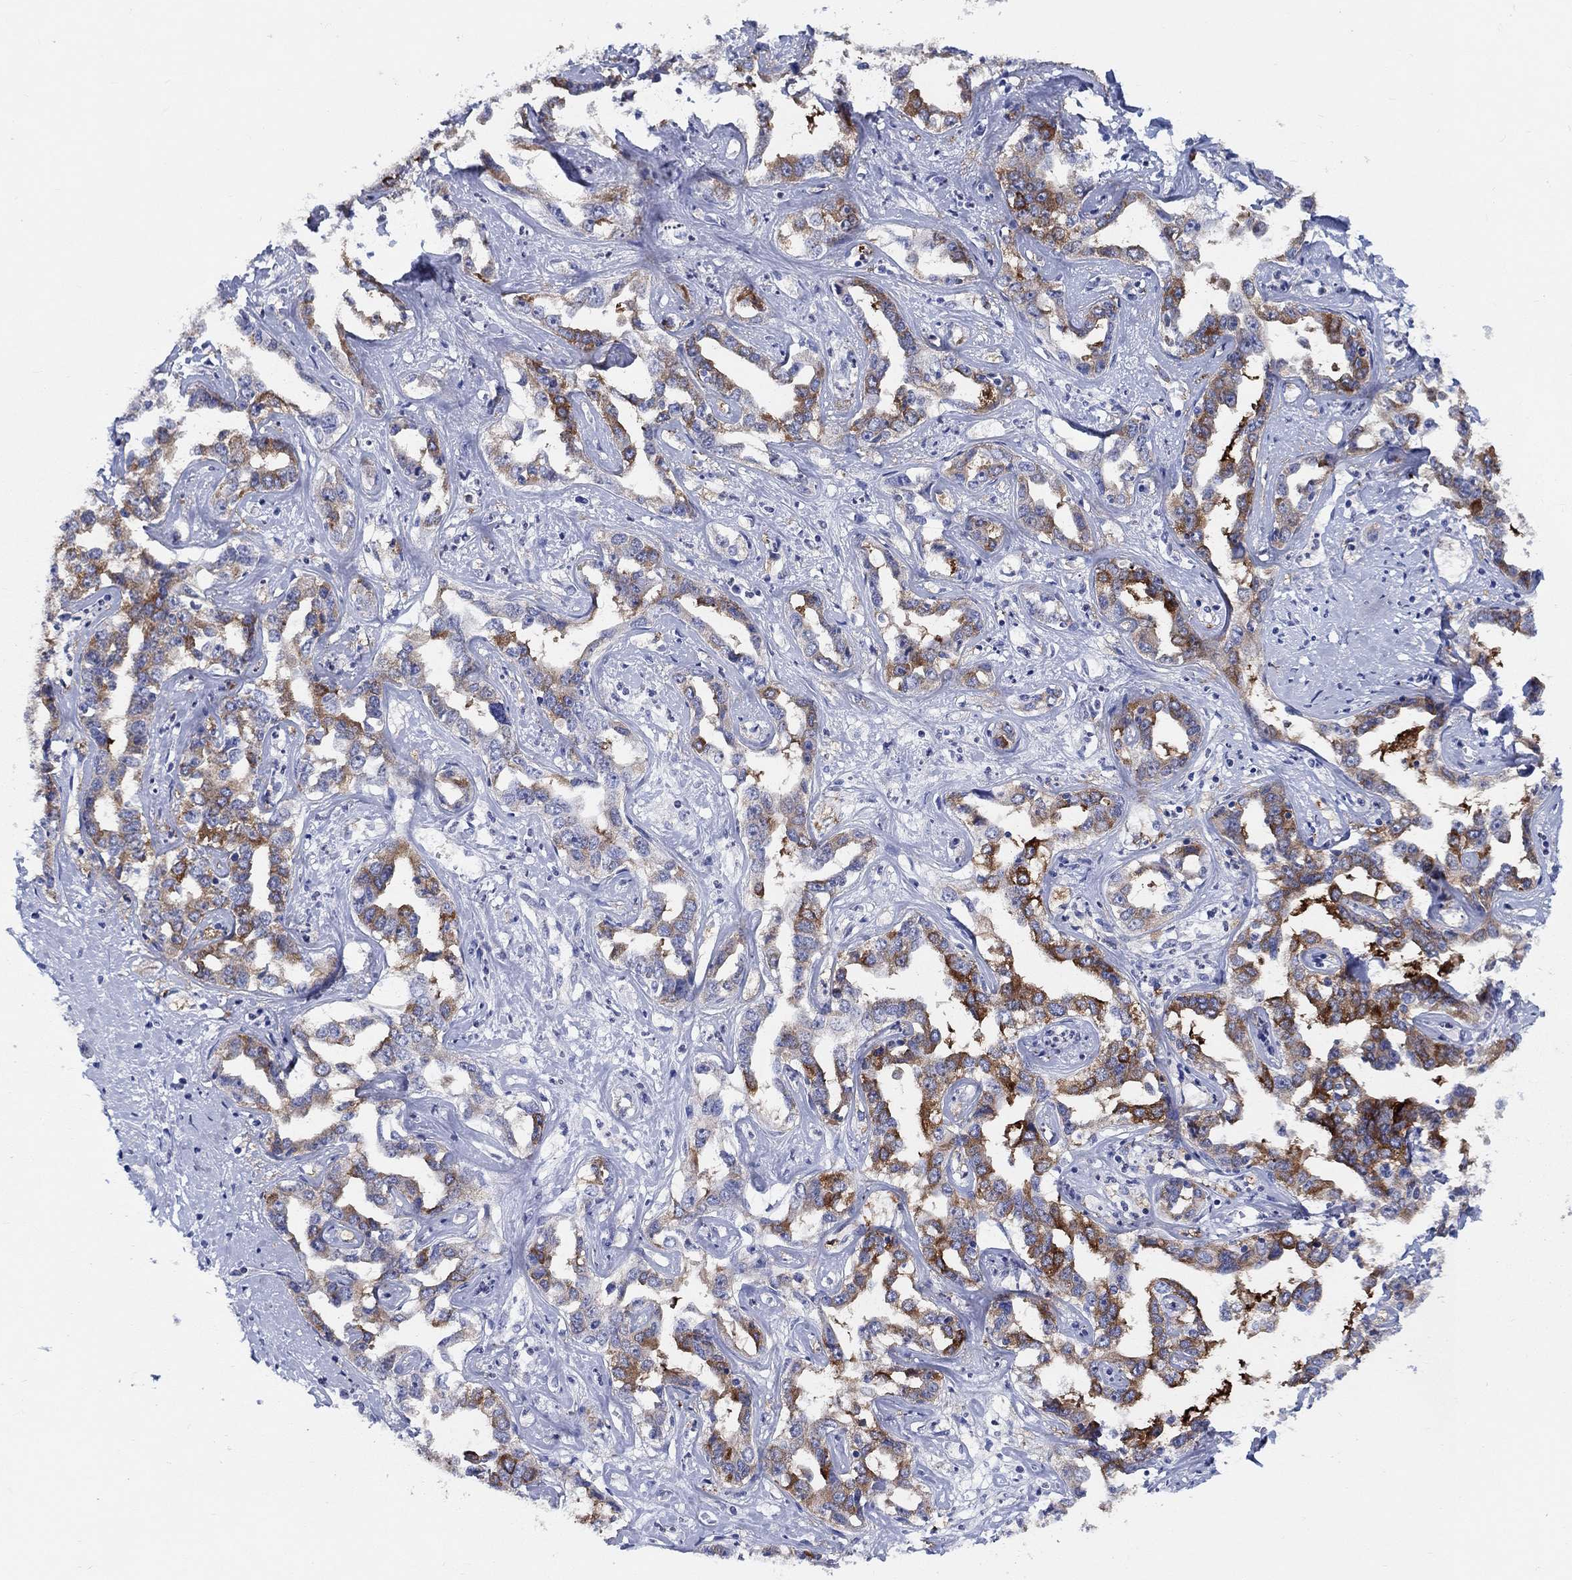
{"staining": {"intensity": "strong", "quantity": ">75%", "location": "cytoplasmic/membranous"}, "tissue": "liver cancer", "cell_type": "Tumor cells", "image_type": "cancer", "snomed": [{"axis": "morphology", "description": "Cholangiocarcinoma"}, {"axis": "topography", "description": "Liver"}], "caption": "Cholangiocarcinoma (liver) tissue displays strong cytoplasmic/membranous positivity in approximately >75% of tumor cells", "gene": "RAP1GAP", "patient": {"sex": "male", "age": 59}}